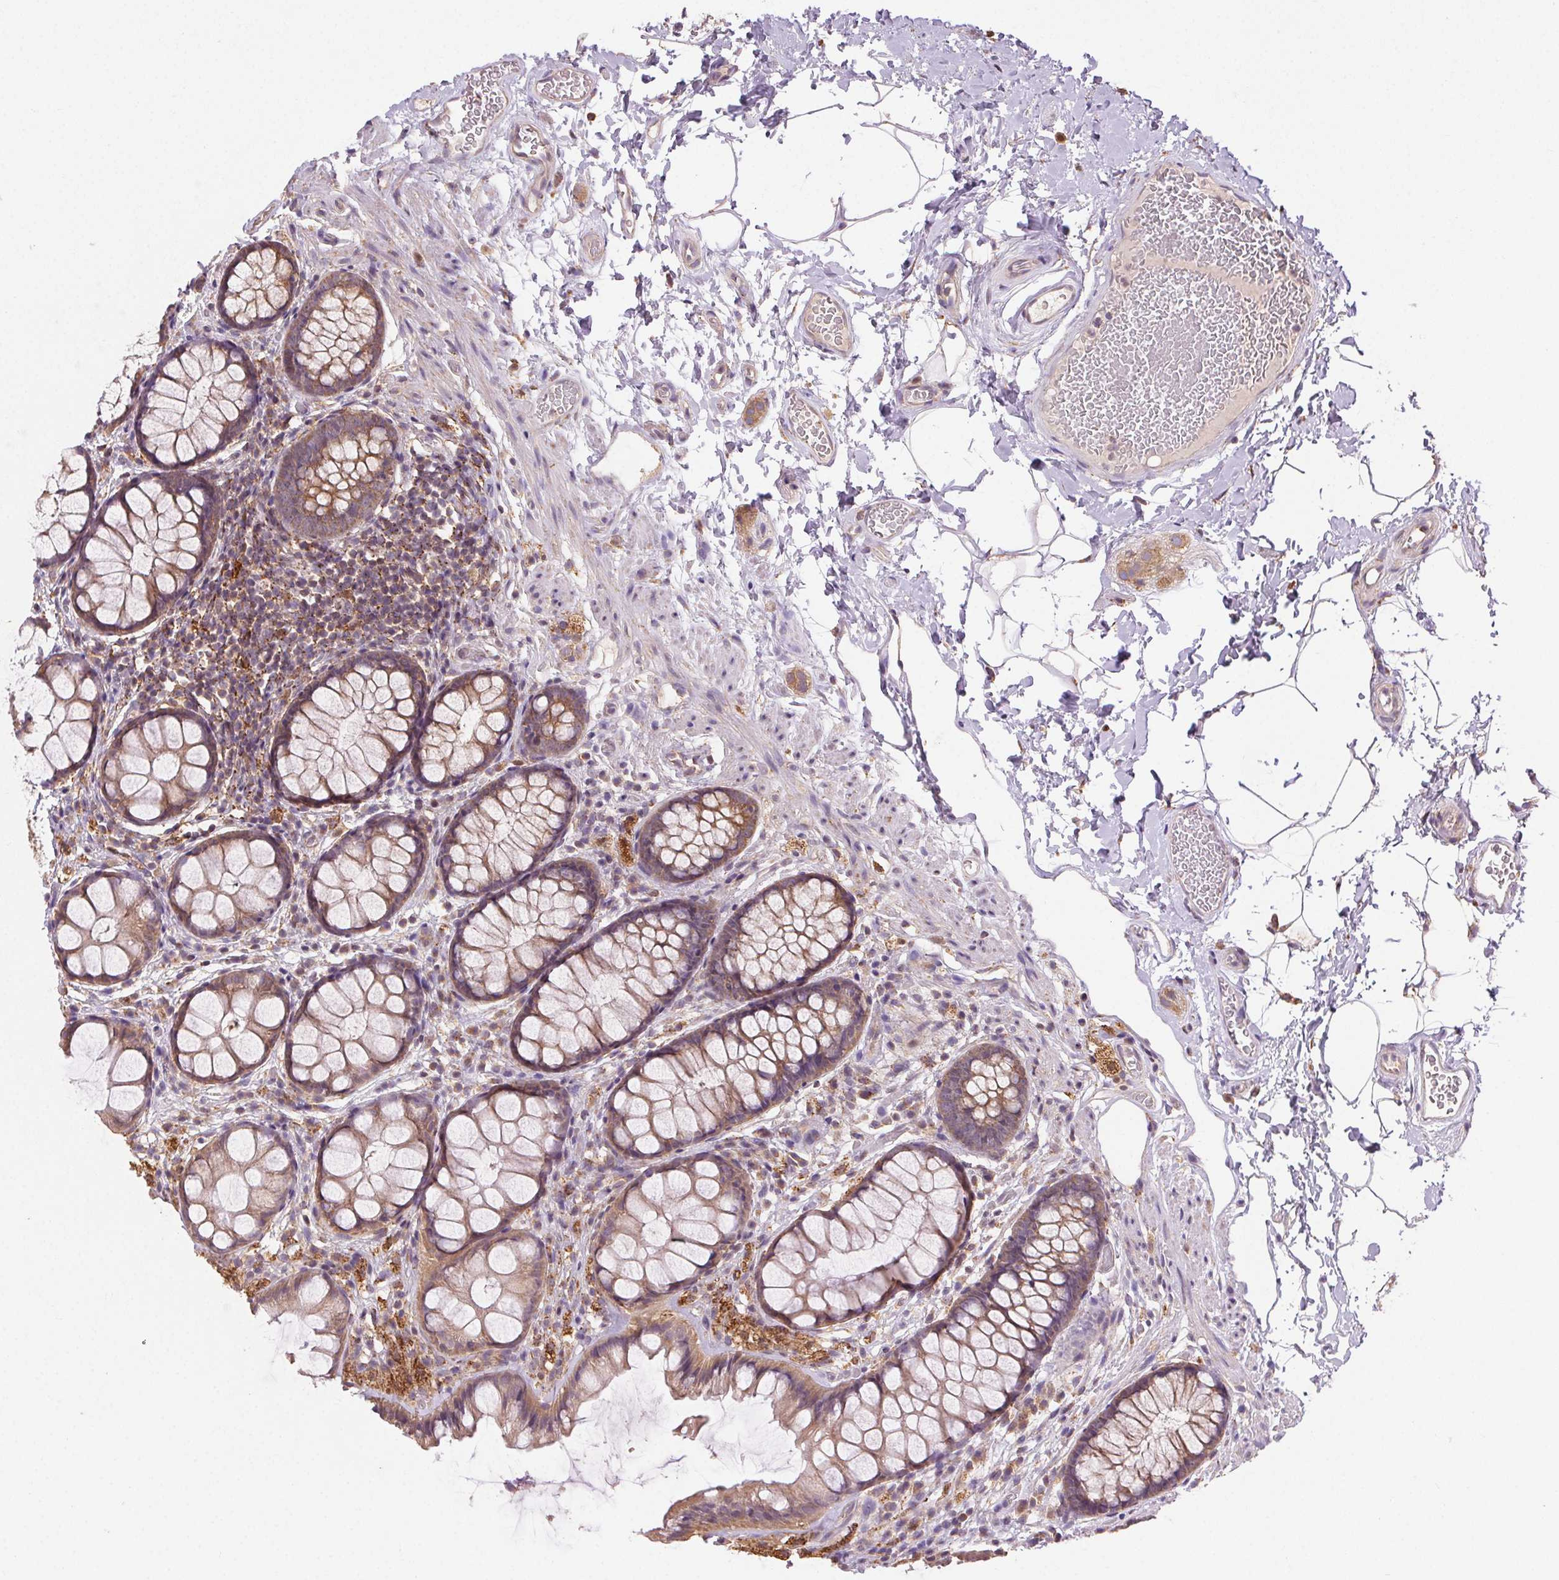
{"staining": {"intensity": "moderate", "quantity": ">75%", "location": "cytoplasmic/membranous"}, "tissue": "rectum", "cell_type": "Glandular cells", "image_type": "normal", "snomed": [{"axis": "morphology", "description": "Normal tissue, NOS"}, {"axis": "topography", "description": "Rectum"}], "caption": "A histopathology image of human rectum stained for a protein reveals moderate cytoplasmic/membranous brown staining in glandular cells. (IHC, brightfield microscopy, high magnification).", "gene": "FNBP1L", "patient": {"sex": "female", "age": 62}}